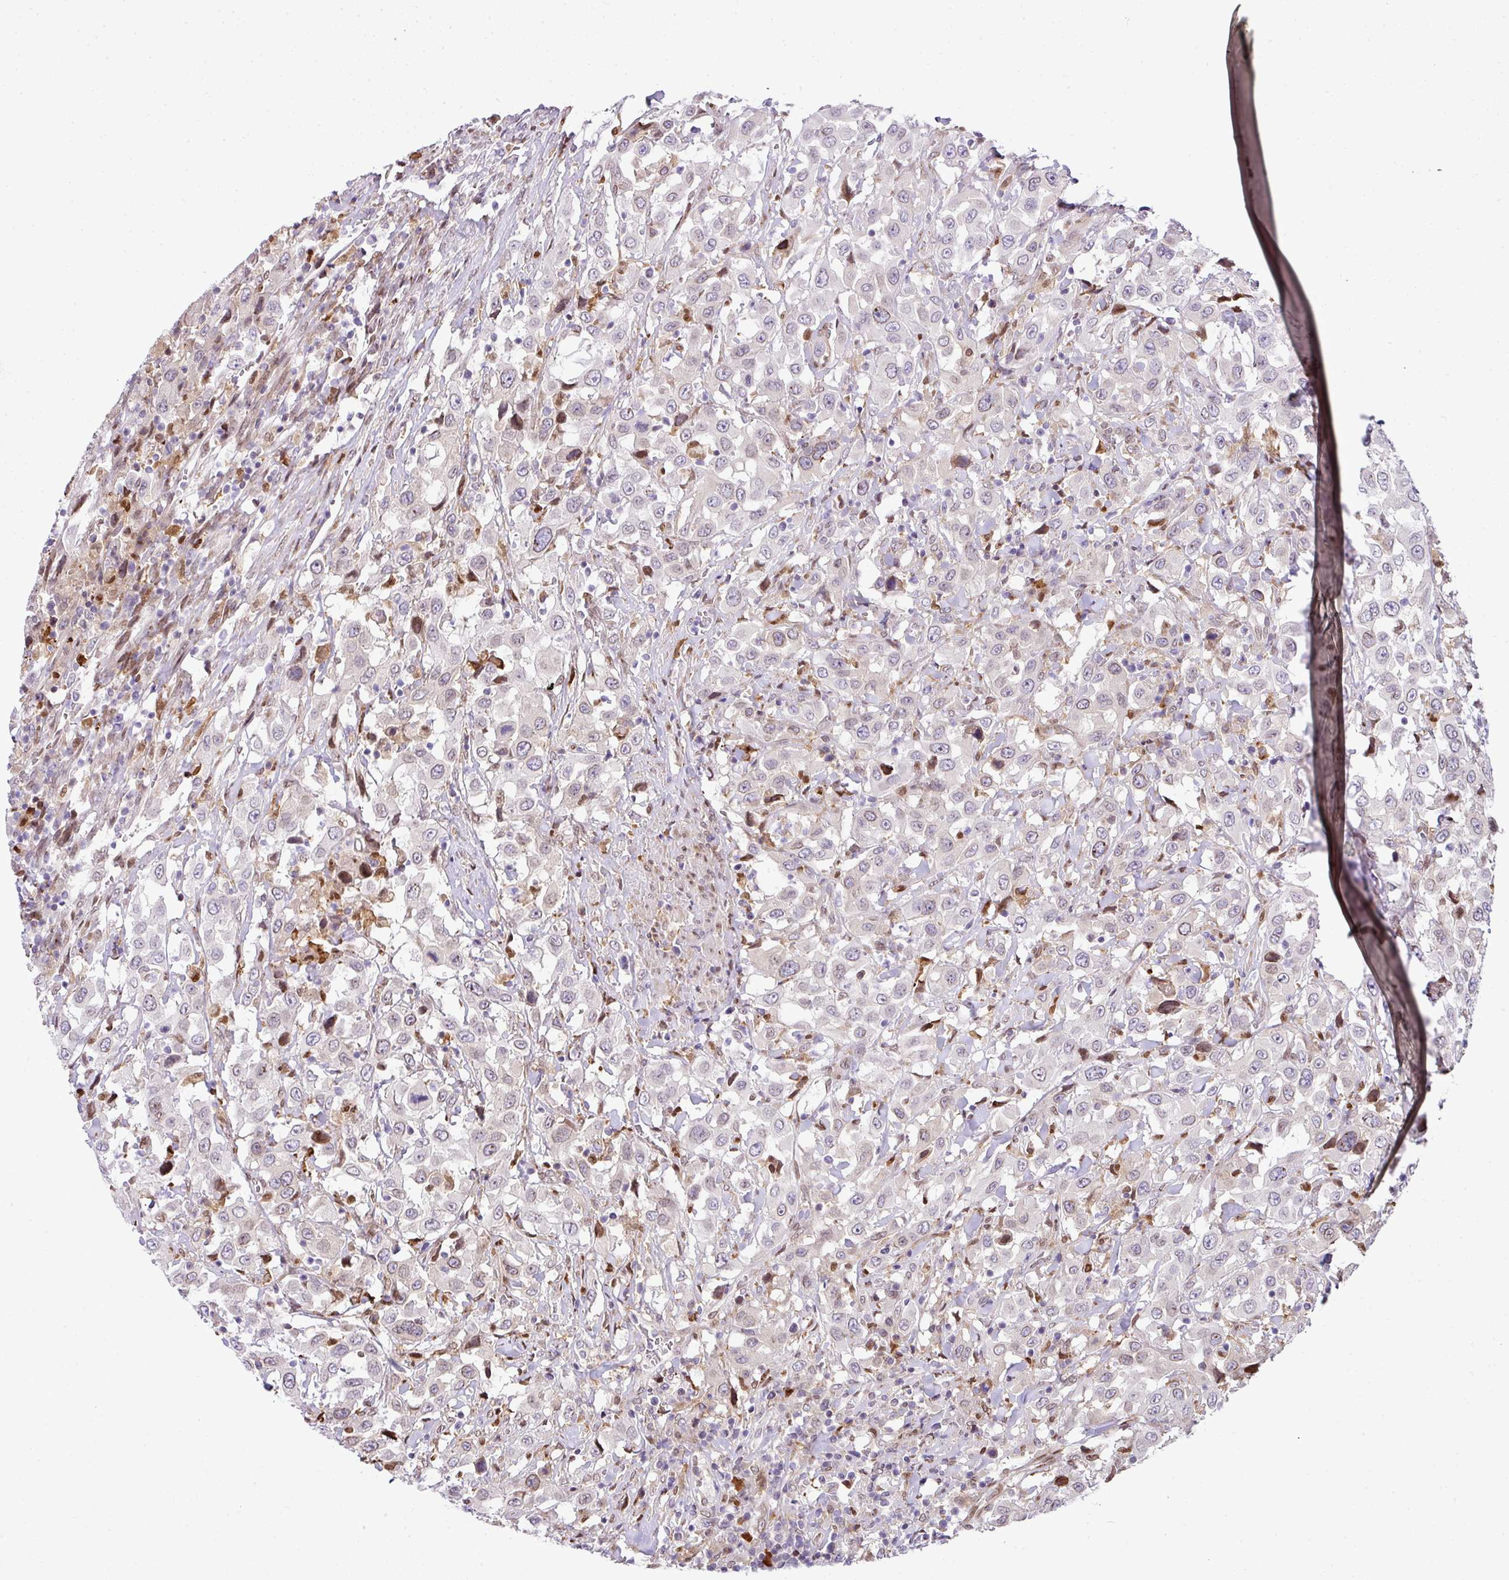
{"staining": {"intensity": "negative", "quantity": "none", "location": "none"}, "tissue": "urothelial cancer", "cell_type": "Tumor cells", "image_type": "cancer", "snomed": [{"axis": "morphology", "description": "Urothelial carcinoma, High grade"}, {"axis": "topography", "description": "Urinary bladder"}], "caption": "Photomicrograph shows no significant protein expression in tumor cells of urothelial cancer. Nuclei are stained in blue.", "gene": "PLK1", "patient": {"sex": "male", "age": 61}}